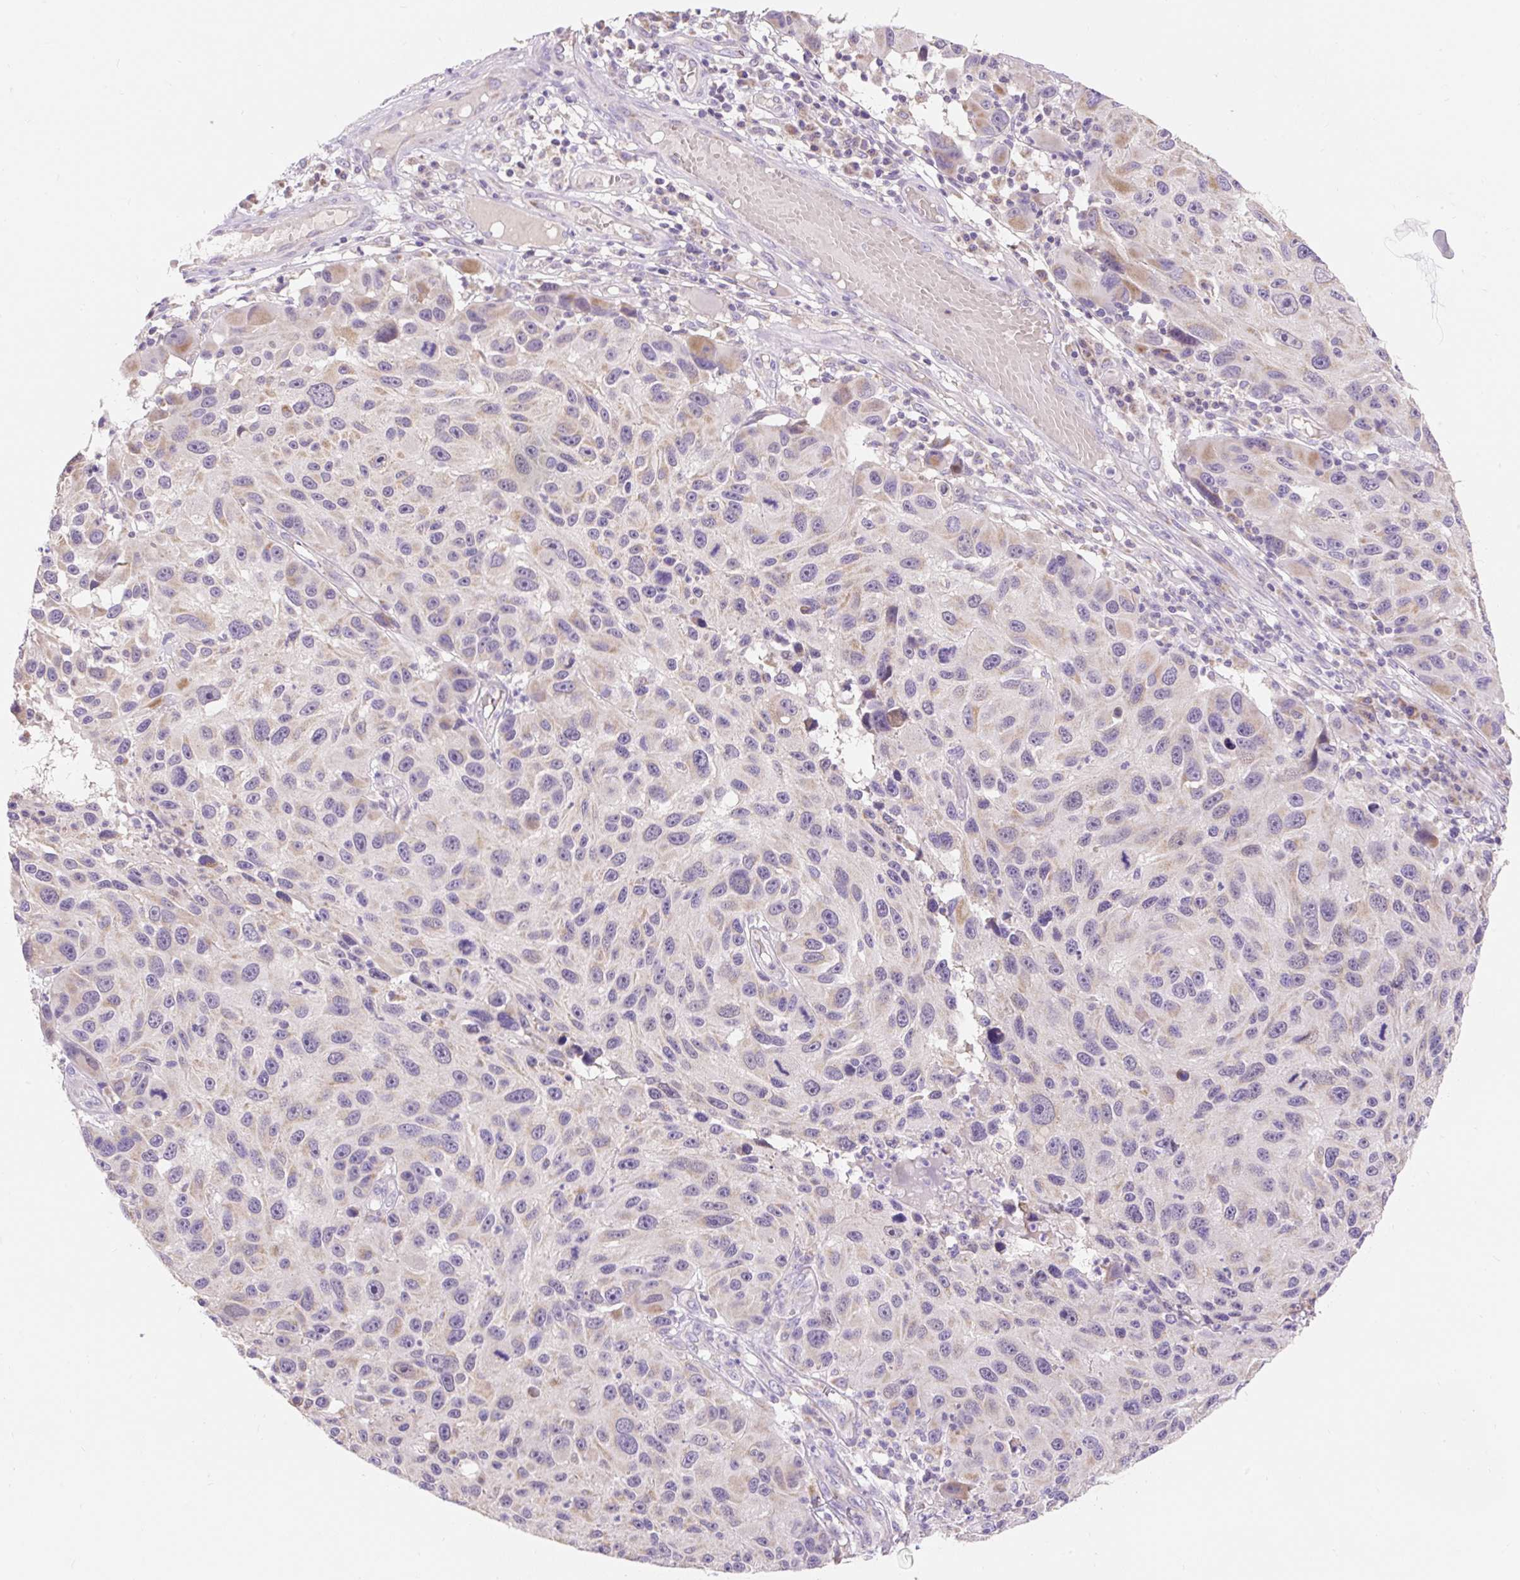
{"staining": {"intensity": "weak", "quantity": "<25%", "location": "cytoplasmic/membranous"}, "tissue": "melanoma", "cell_type": "Tumor cells", "image_type": "cancer", "snomed": [{"axis": "morphology", "description": "Malignant melanoma, NOS"}, {"axis": "topography", "description": "Skin"}], "caption": "Malignant melanoma stained for a protein using immunohistochemistry displays no positivity tumor cells.", "gene": "PMAIP1", "patient": {"sex": "male", "age": 53}}